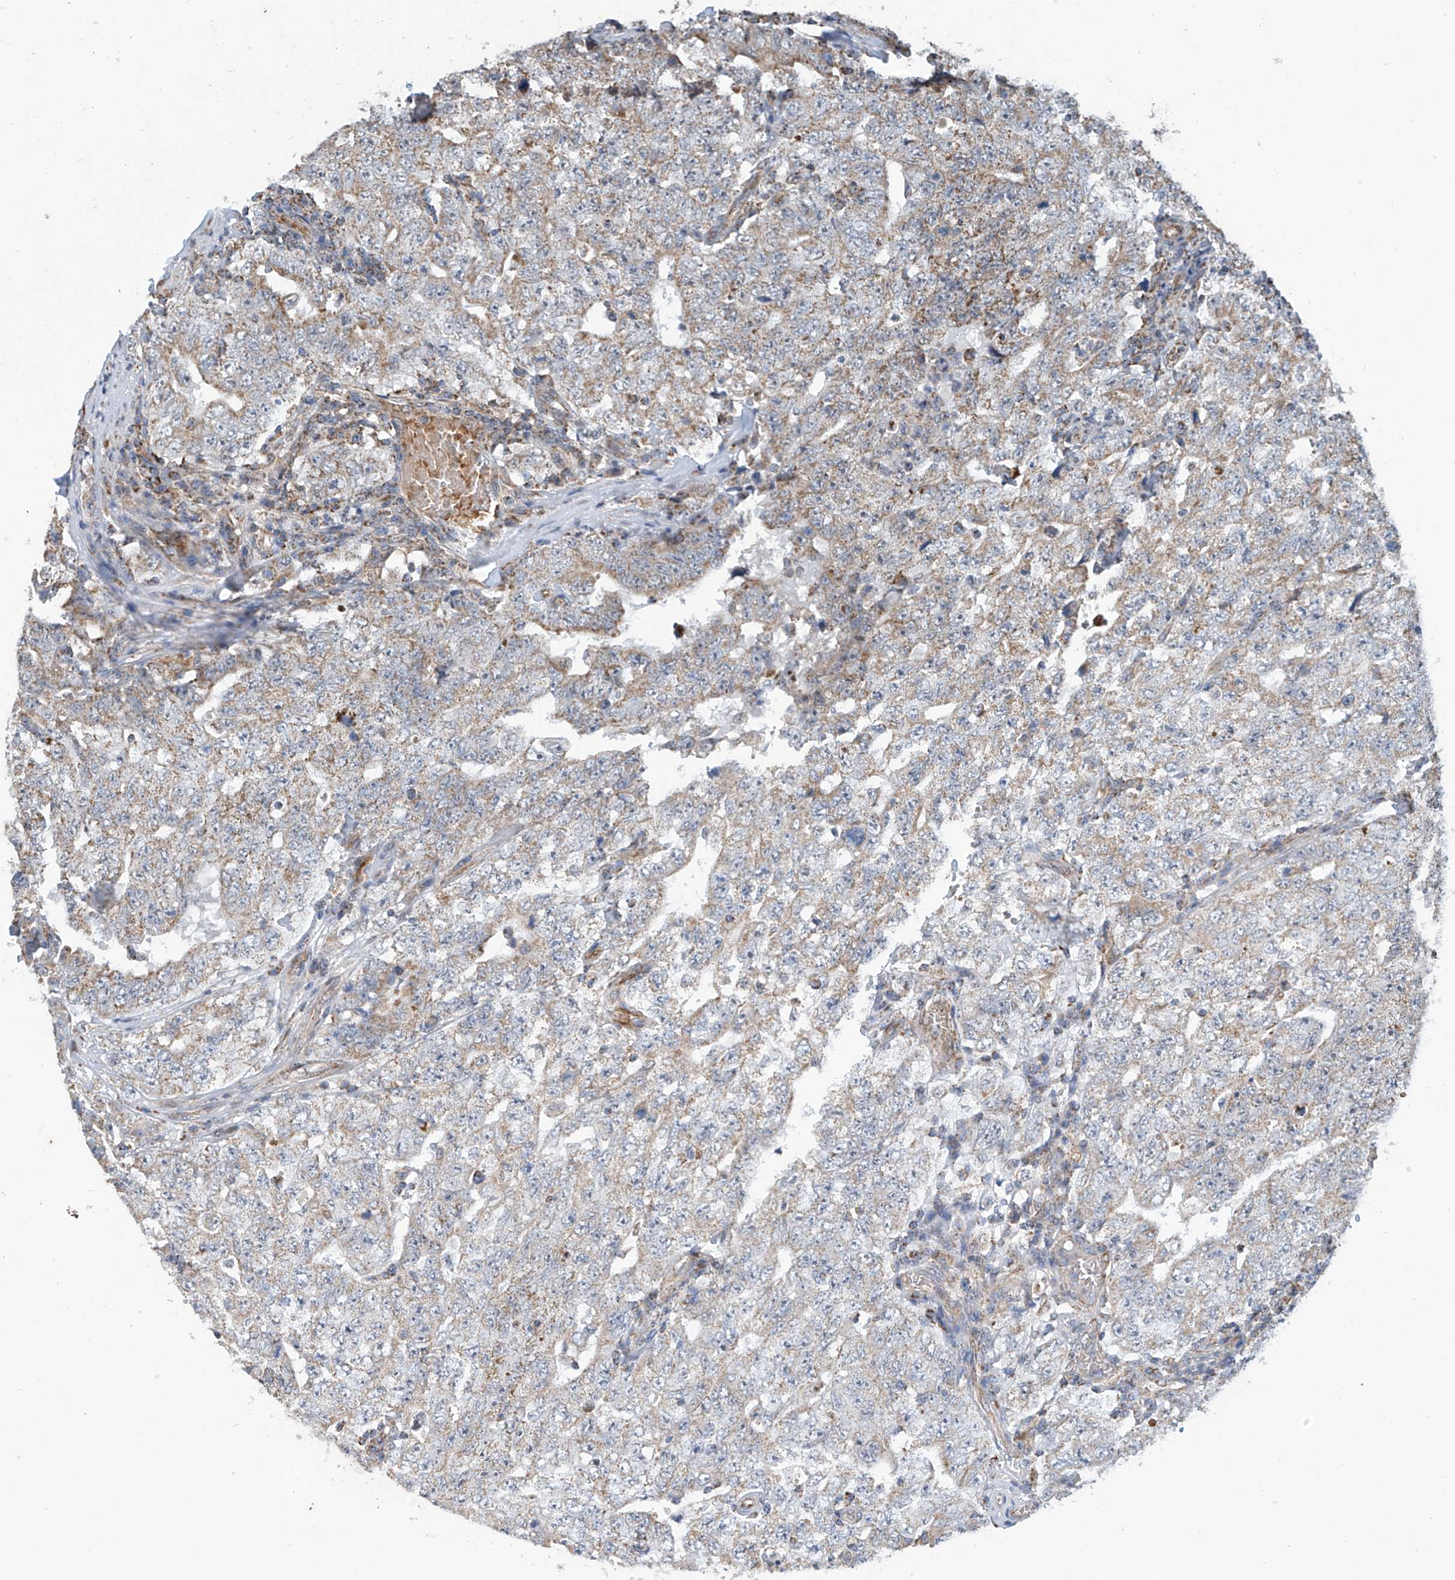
{"staining": {"intensity": "weak", "quantity": "25%-75%", "location": "cytoplasmic/membranous"}, "tissue": "testis cancer", "cell_type": "Tumor cells", "image_type": "cancer", "snomed": [{"axis": "morphology", "description": "Carcinoma, Embryonal, NOS"}, {"axis": "topography", "description": "Testis"}], "caption": "This is a micrograph of immunohistochemistry staining of testis embryonal carcinoma, which shows weak positivity in the cytoplasmic/membranous of tumor cells.", "gene": "COMMD1", "patient": {"sex": "male", "age": 26}}